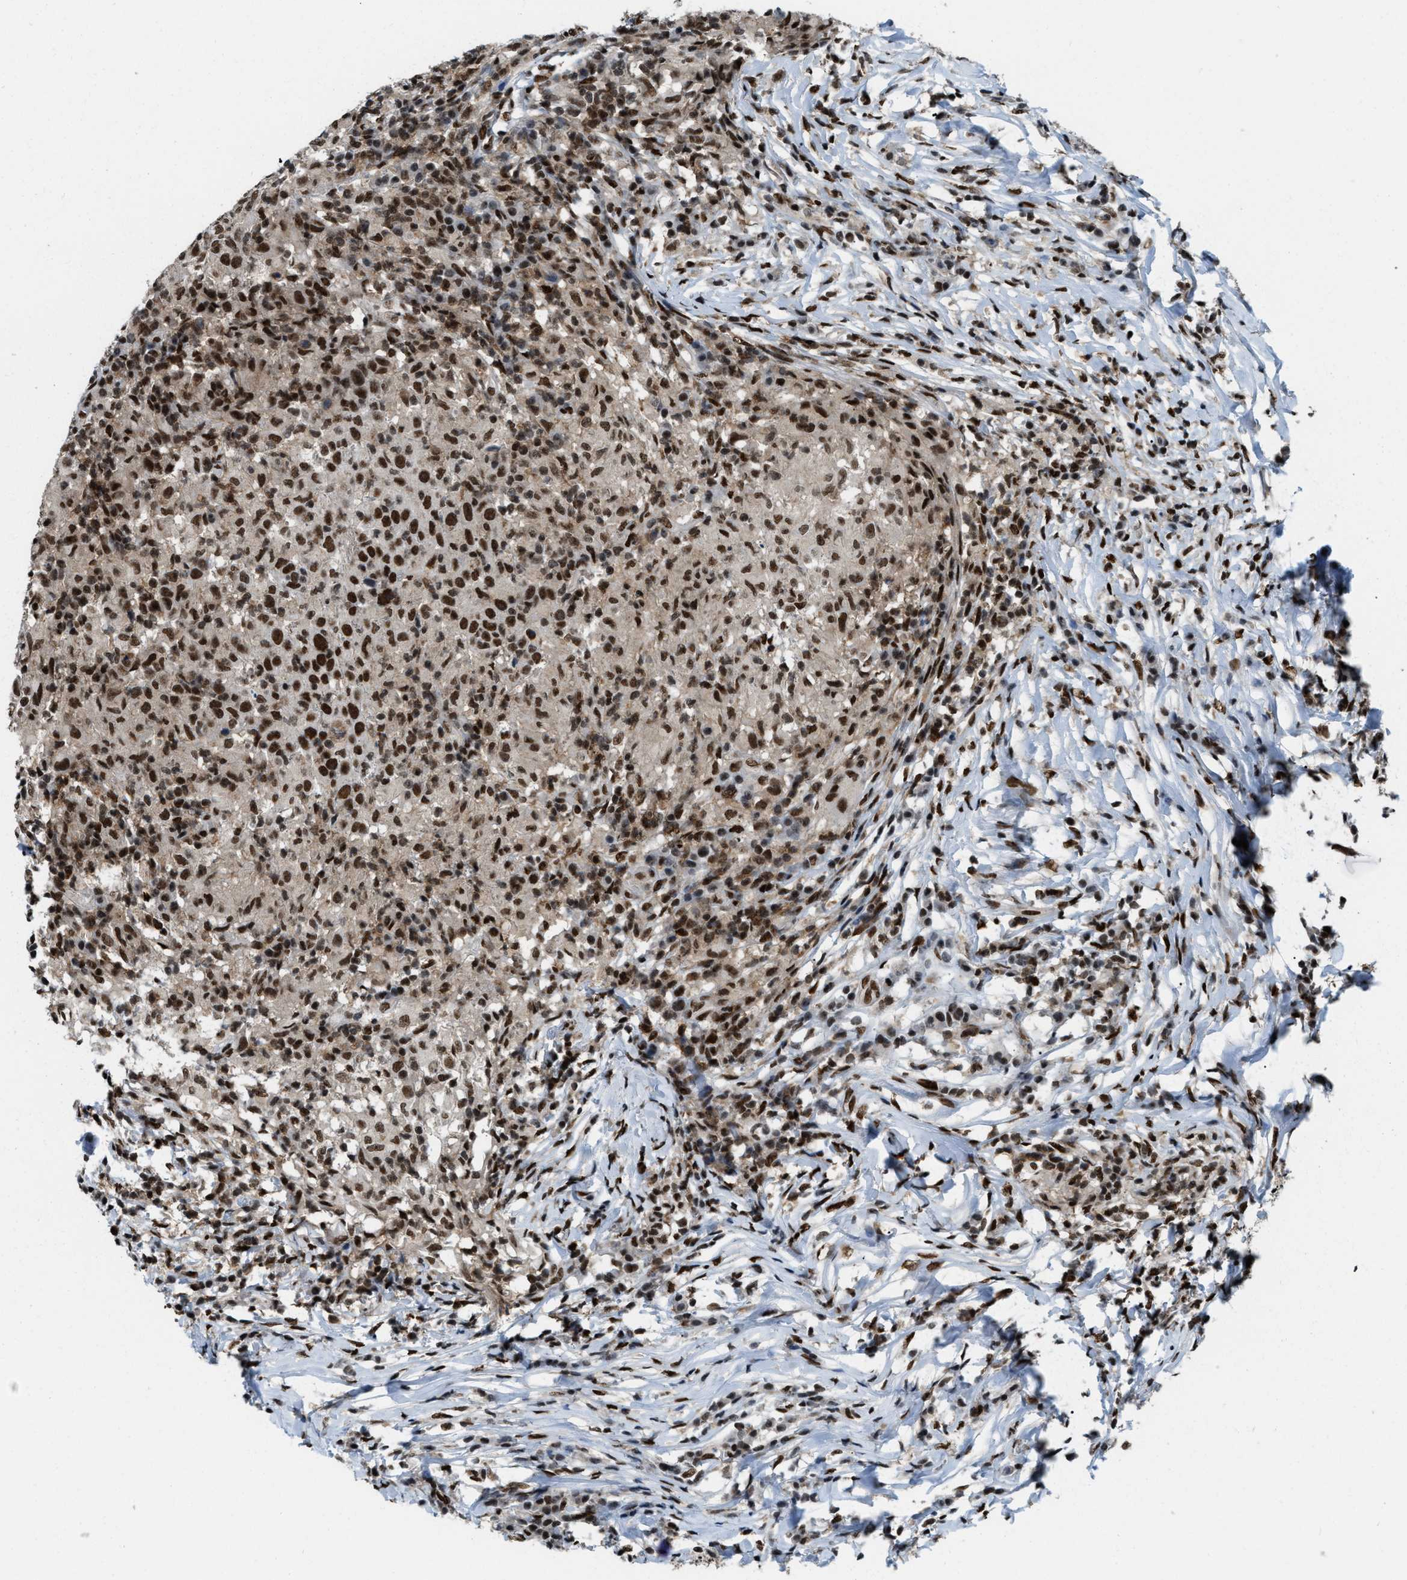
{"staining": {"intensity": "moderate", "quantity": ">75%", "location": "nuclear"}, "tissue": "head and neck cancer", "cell_type": "Tumor cells", "image_type": "cancer", "snomed": [{"axis": "morphology", "description": "Adenocarcinoma, NOS"}, {"axis": "topography", "description": "Salivary gland"}, {"axis": "topography", "description": "Head-Neck"}], "caption": "DAB (3,3'-diaminobenzidine) immunohistochemical staining of human adenocarcinoma (head and neck) demonstrates moderate nuclear protein expression in approximately >75% of tumor cells.", "gene": "NUMA1", "patient": {"sex": "female", "age": 65}}